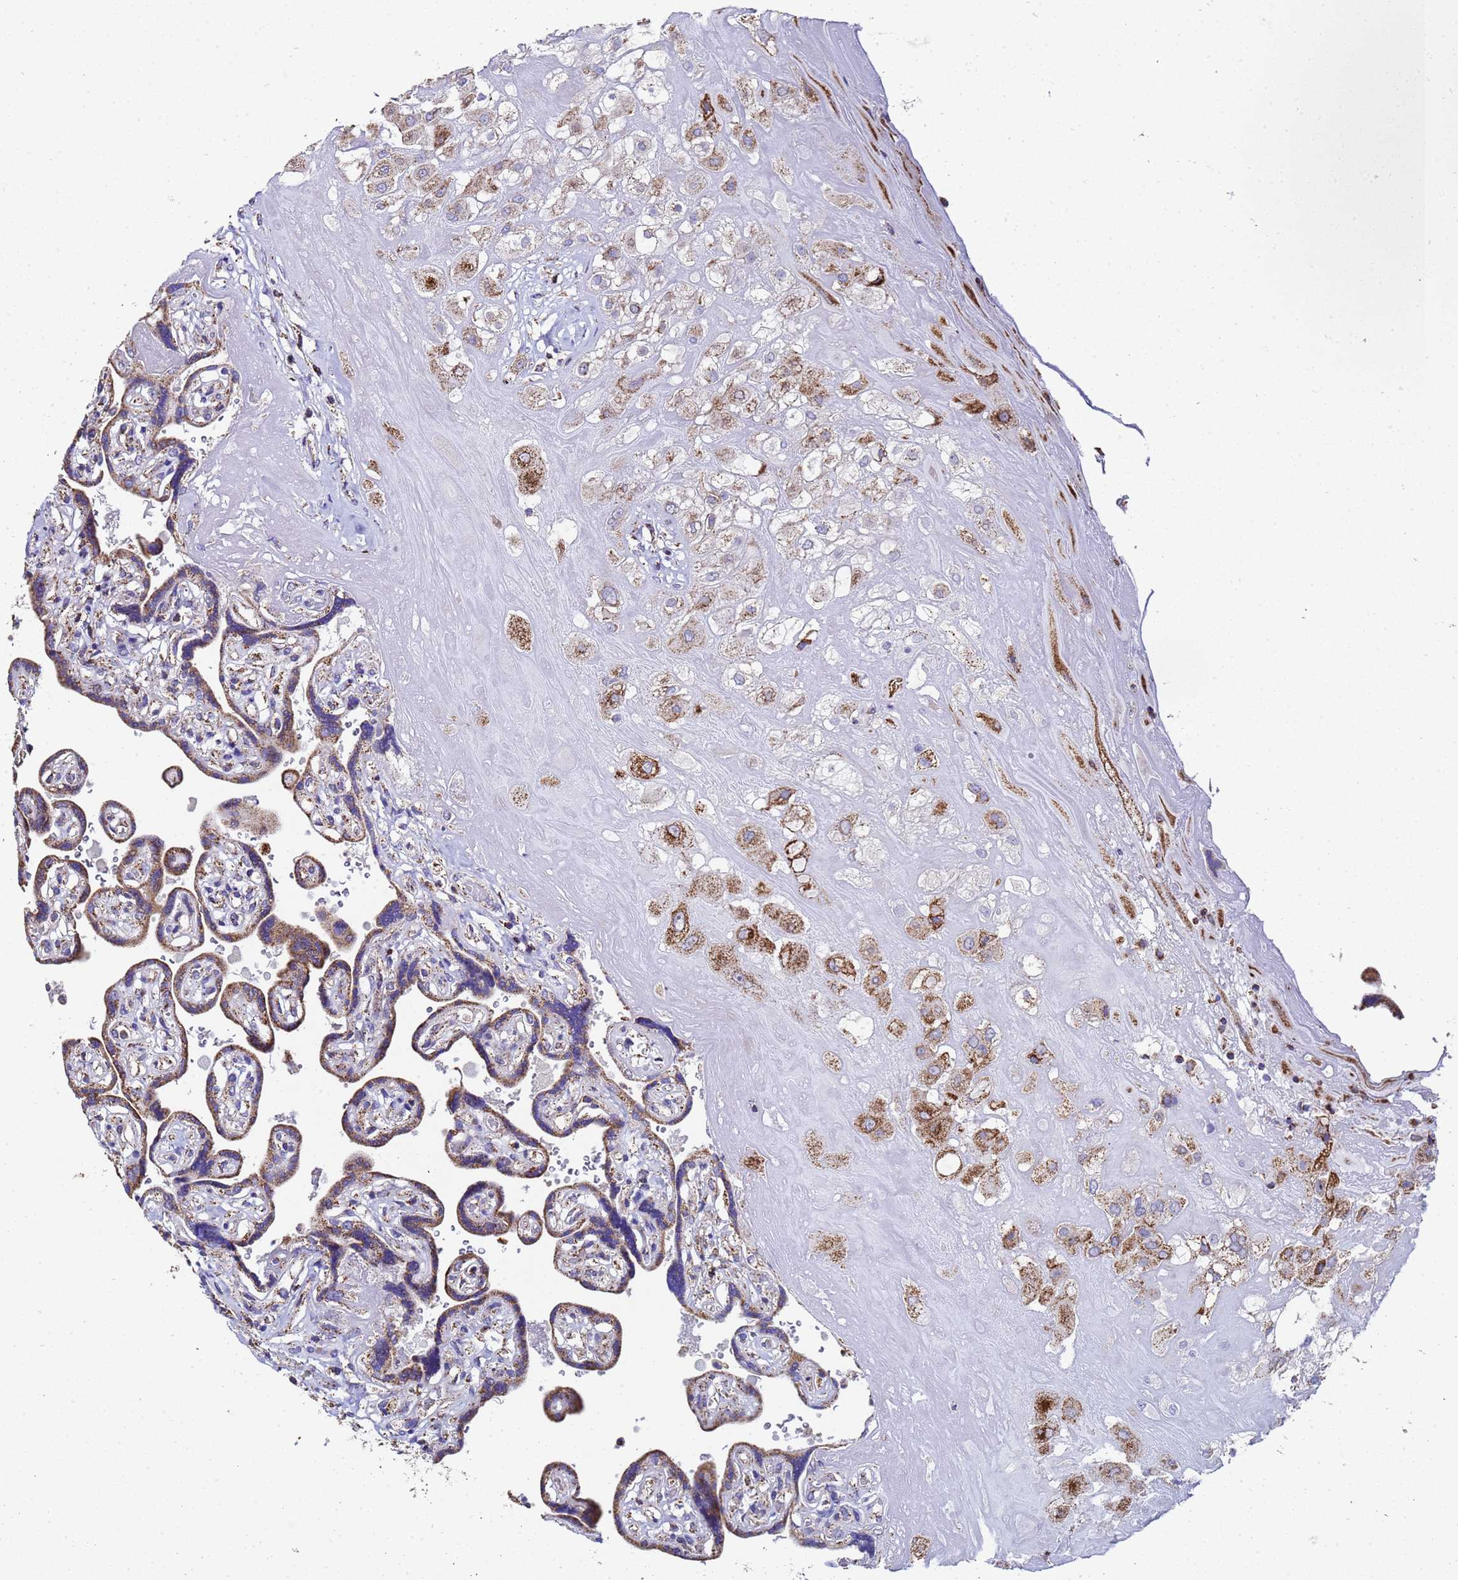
{"staining": {"intensity": "strong", "quantity": ">75%", "location": "cytoplasmic/membranous"}, "tissue": "placenta", "cell_type": "Decidual cells", "image_type": "normal", "snomed": [{"axis": "morphology", "description": "Normal tissue, NOS"}, {"axis": "topography", "description": "Placenta"}], "caption": "A histopathology image of human placenta stained for a protein reveals strong cytoplasmic/membranous brown staining in decidual cells. Nuclei are stained in blue.", "gene": "MRPS12", "patient": {"sex": "female", "age": 32}}